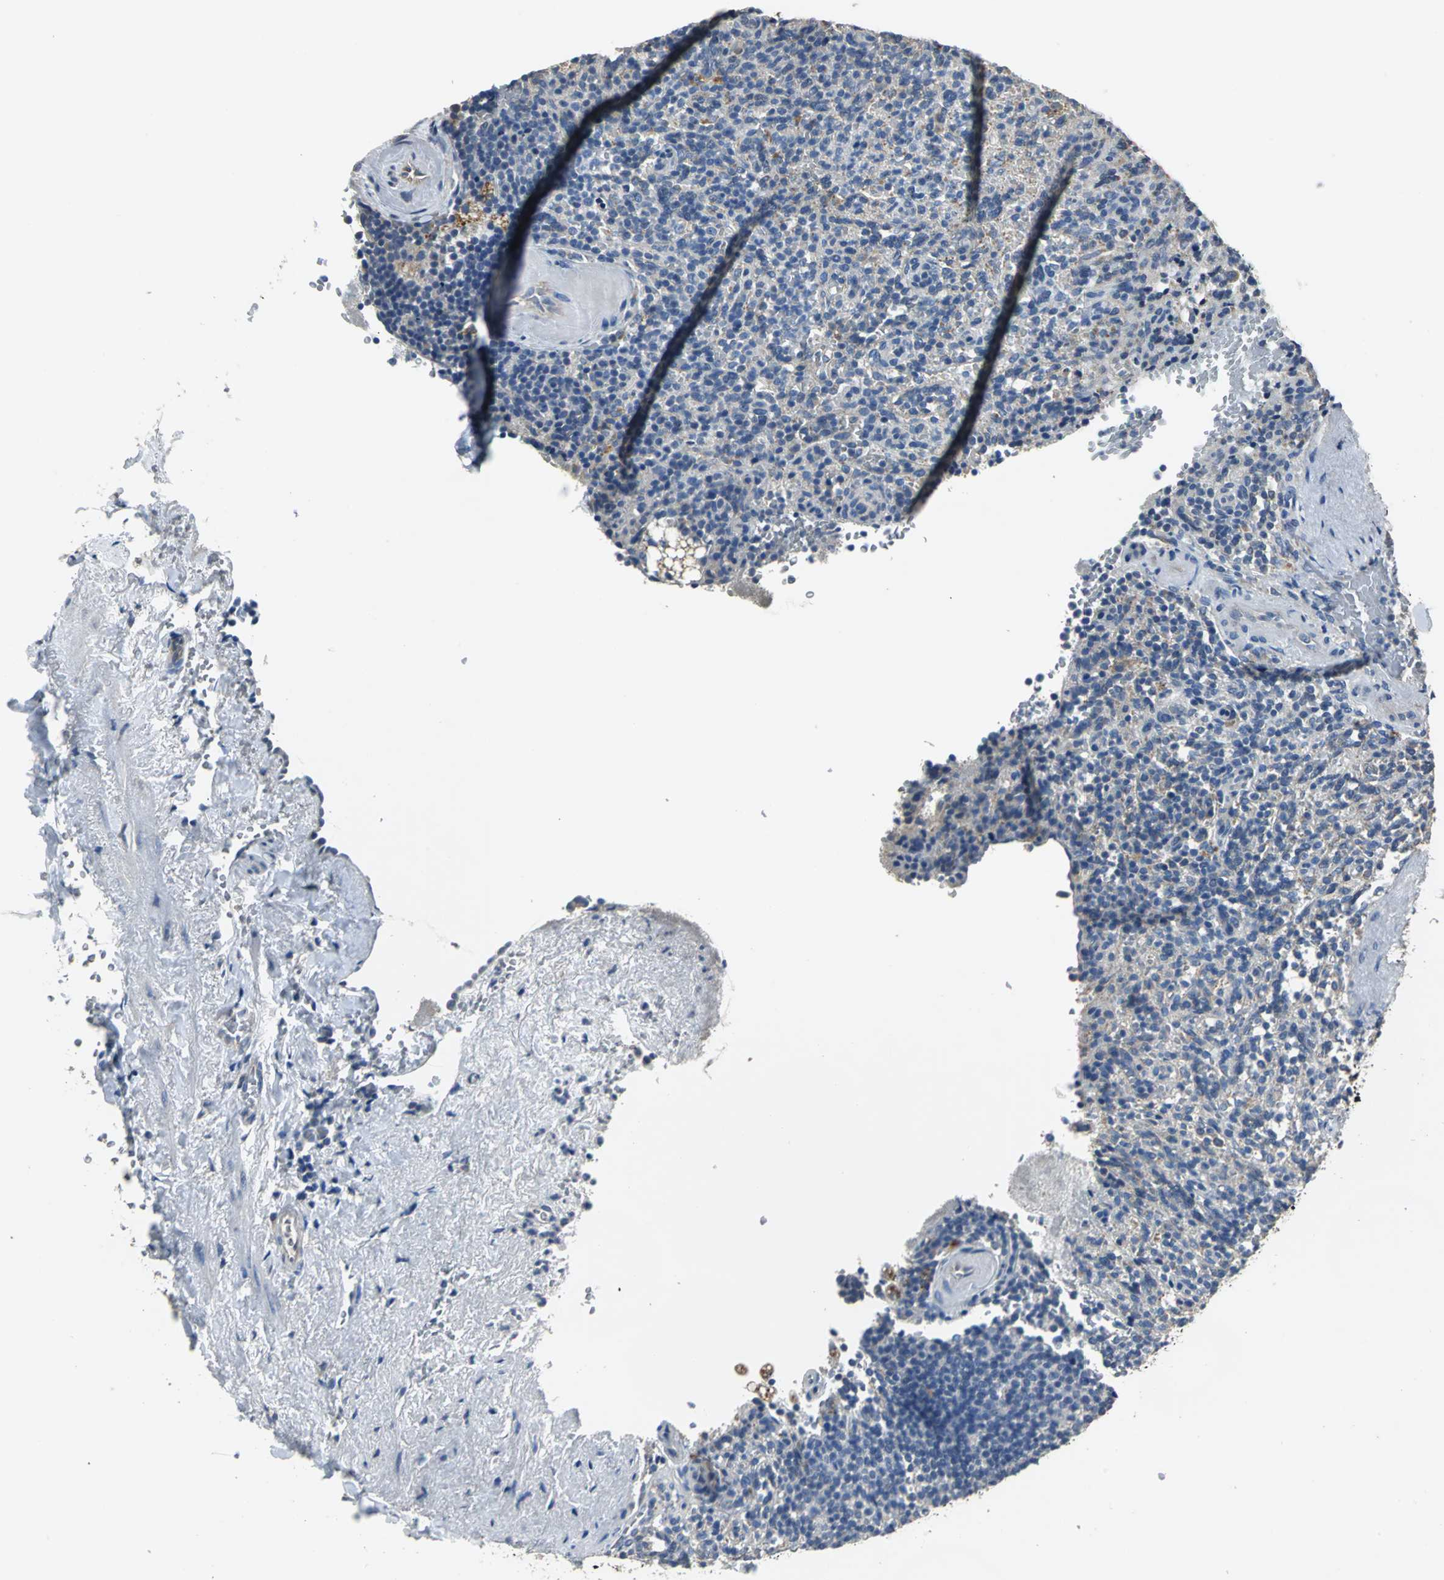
{"staining": {"intensity": "negative", "quantity": "none", "location": "none"}, "tissue": "spleen", "cell_type": "Cells in red pulp", "image_type": "normal", "snomed": [{"axis": "morphology", "description": "Normal tissue, NOS"}, {"axis": "topography", "description": "Spleen"}], "caption": "Immunohistochemical staining of benign human spleen displays no significant positivity in cells in red pulp.", "gene": "OCLN", "patient": {"sex": "female", "age": 74}}